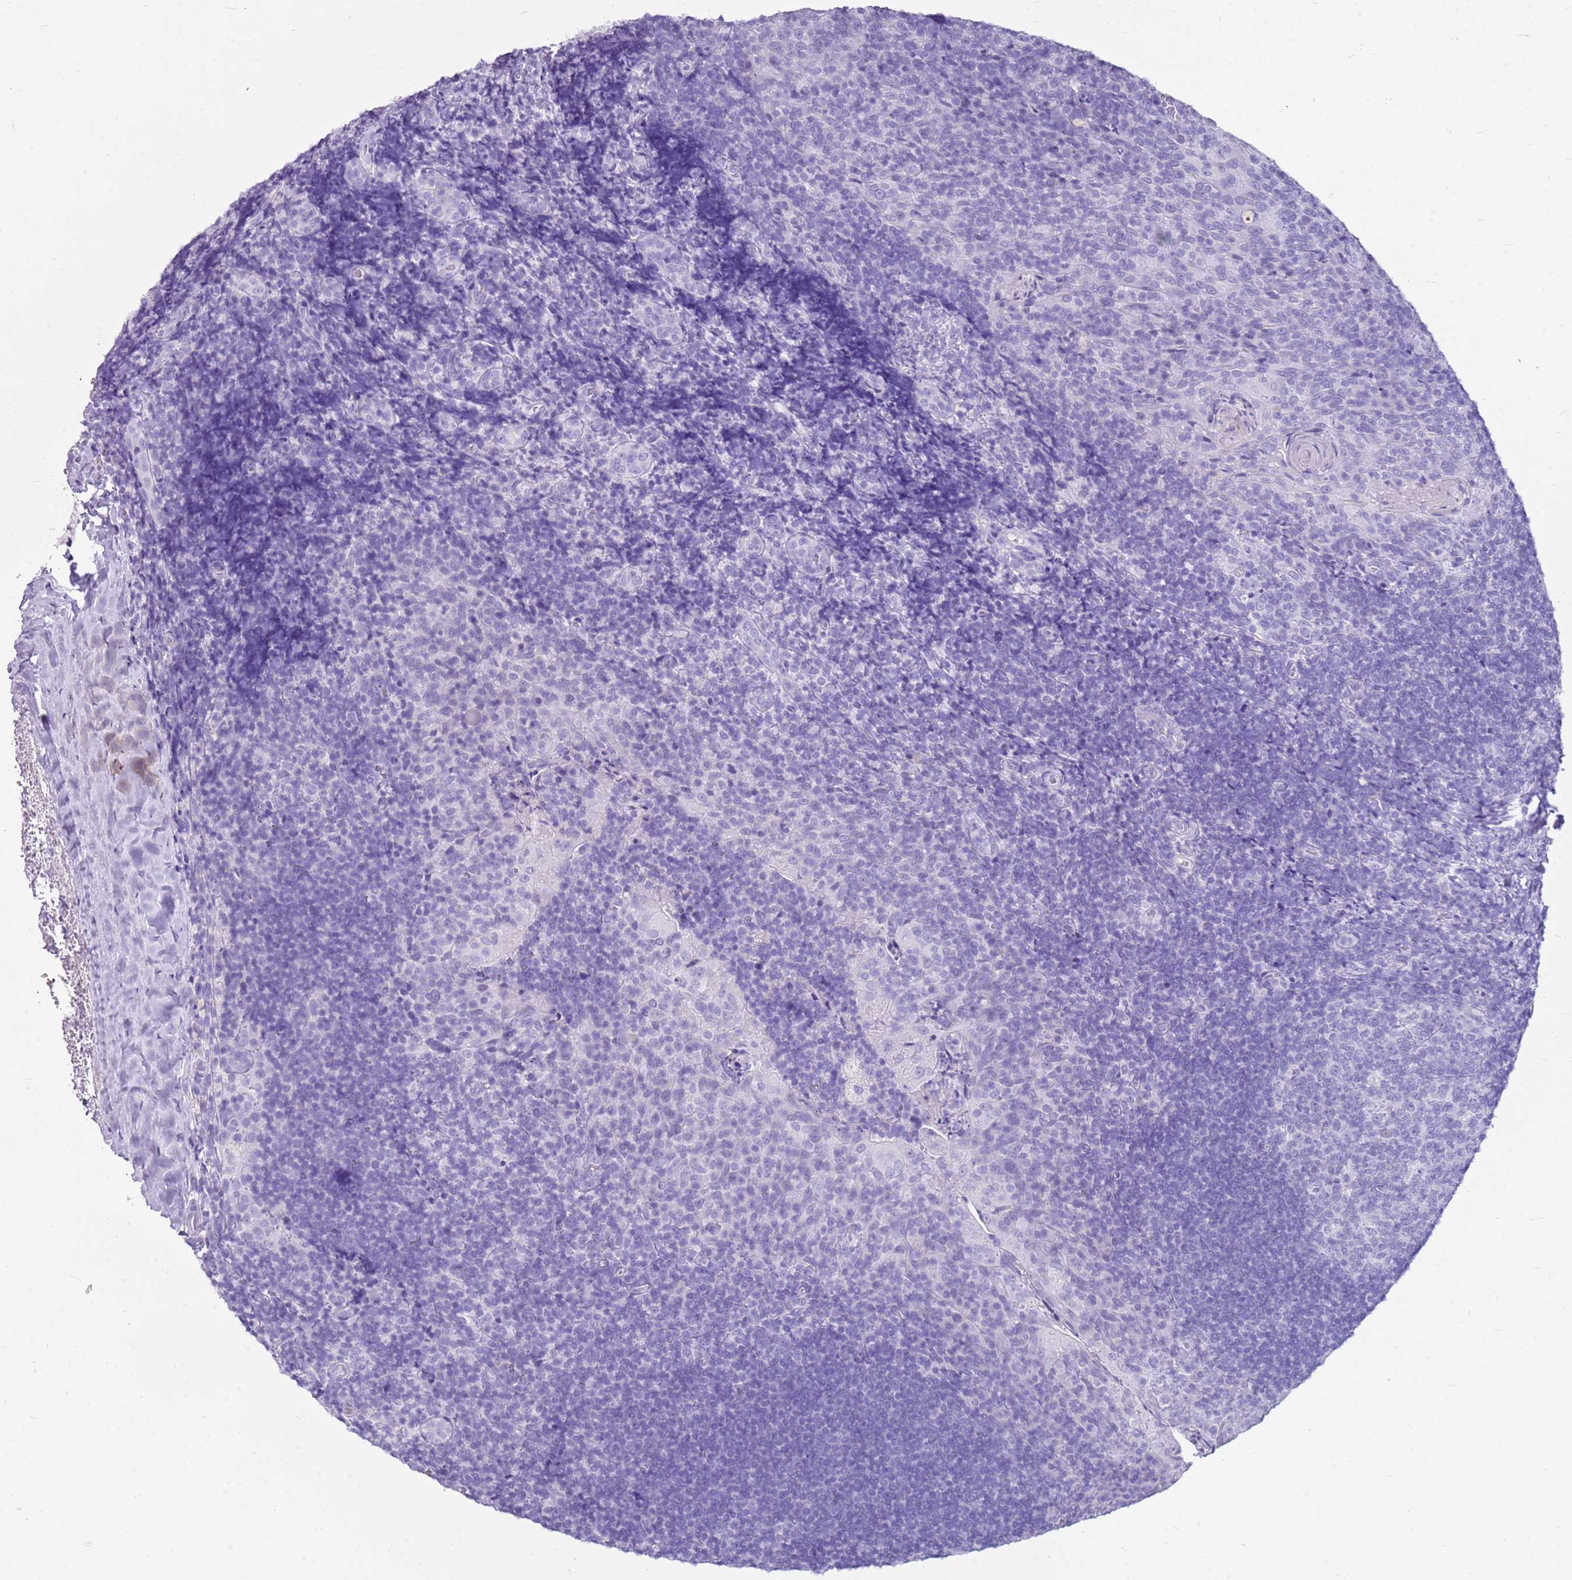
{"staining": {"intensity": "negative", "quantity": "none", "location": "none"}, "tissue": "tonsil", "cell_type": "Germinal center cells", "image_type": "normal", "snomed": [{"axis": "morphology", "description": "Normal tissue, NOS"}, {"axis": "topography", "description": "Tonsil"}], "caption": "This is a photomicrograph of immunohistochemistry staining of unremarkable tonsil, which shows no expression in germinal center cells. (DAB (3,3'-diaminobenzidine) IHC with hematoxylin counter stain).", "gene": "CA8", "patient": {"sex": "male", "age": 17}}